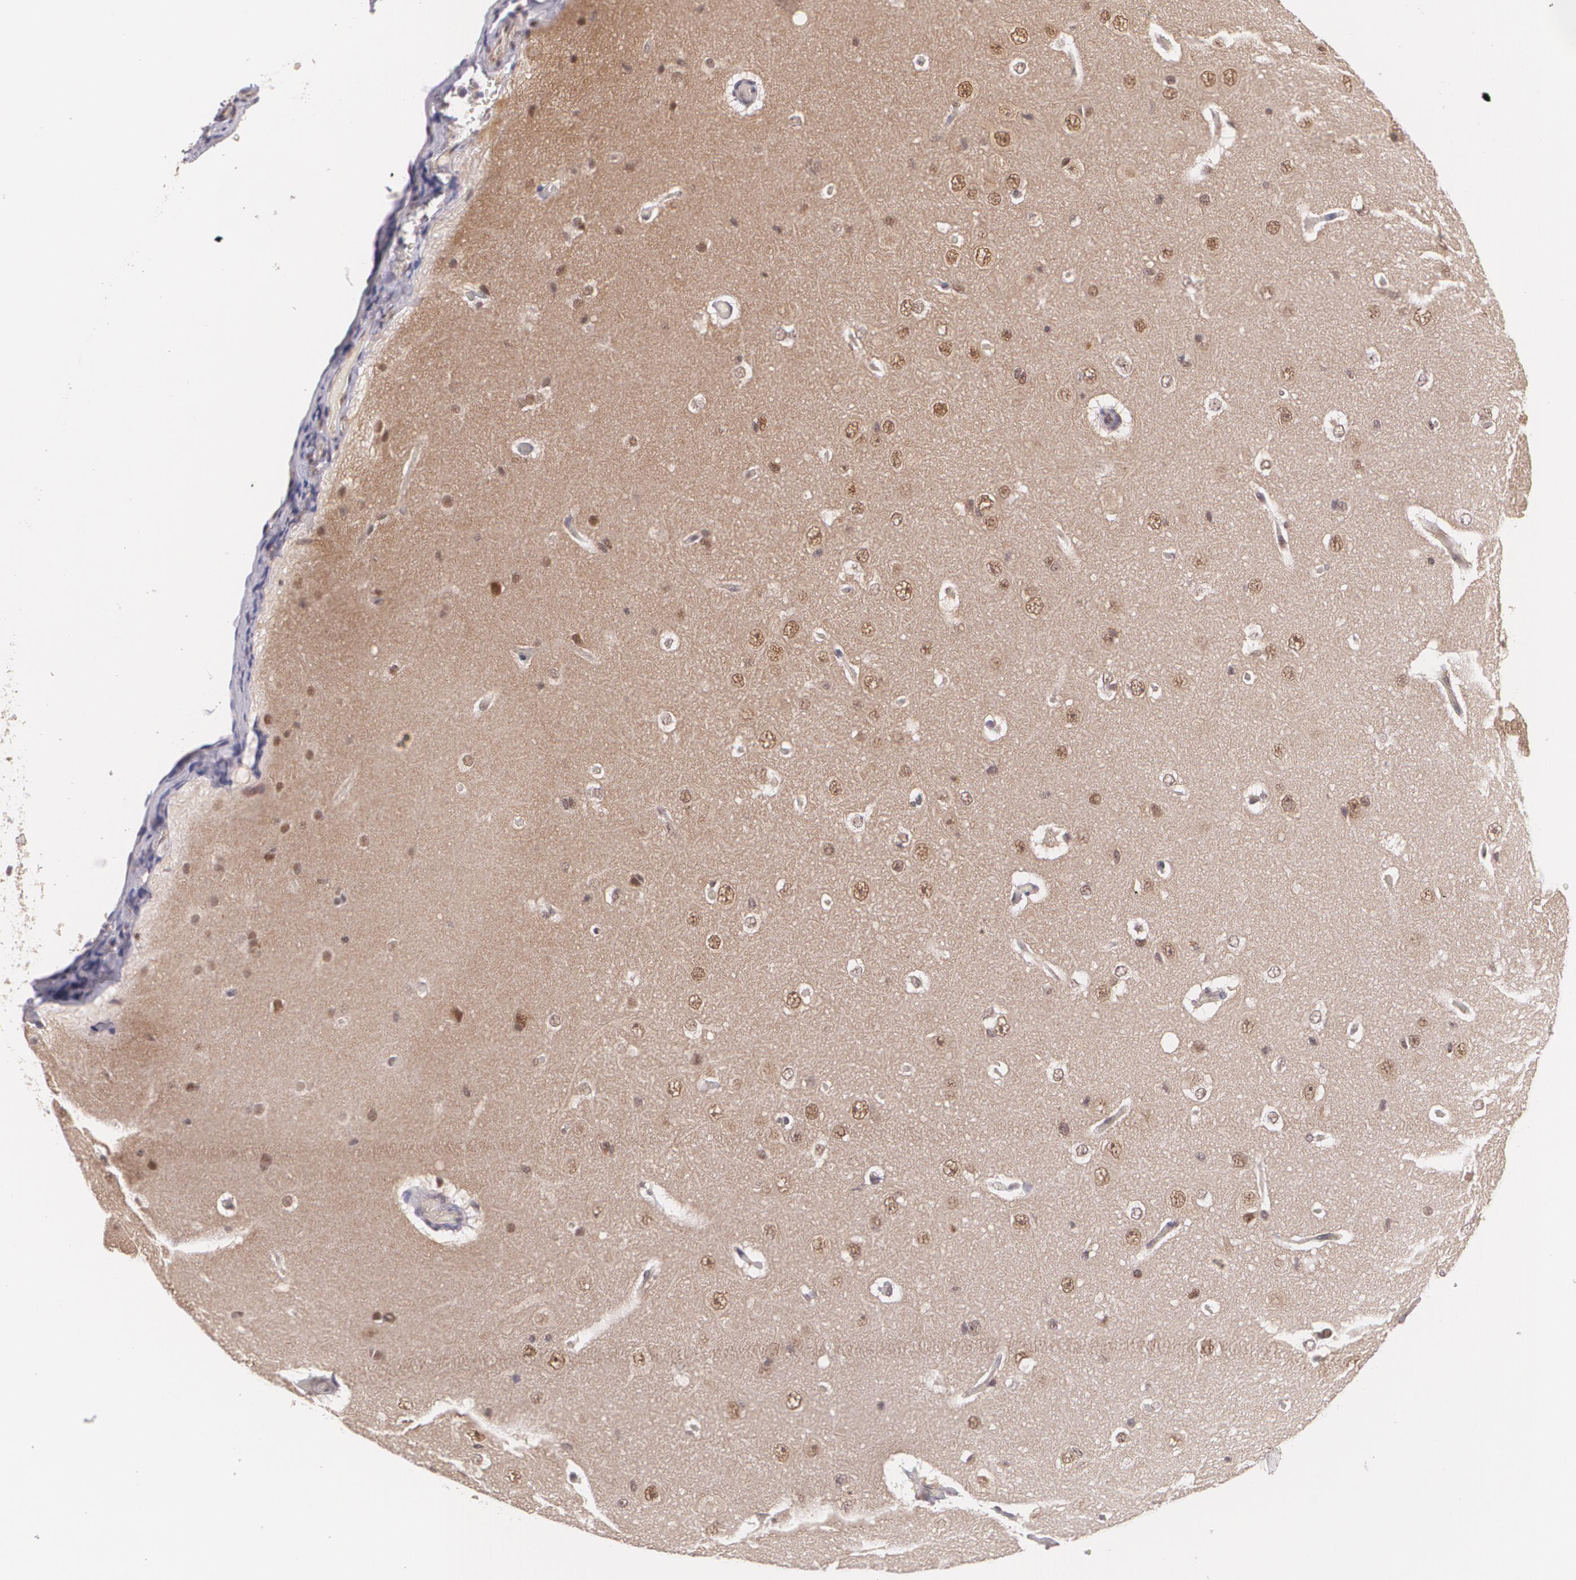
{"staining": {"intensity": "negative", "quantity": "none", "location": "none"}, "tissue": "cerebral cortex", "cell_type": "Endothelial cells", "image_type": "normal", "snomed": [{"axis": "morphology", "description": "Normal tissue, NOS"}, {"axis": "topography", "description": "Cerebral cortex"}], "caption": "Normal cerebral cortex was stained to show a protein in brown. There is no significant expression in endothelial cells. The staining was performed using DAB to visualize the protein expression in brown, while the nuclei were stained in blue with hematoxylin (Magnification: 20x).", "gene": "CUL2", "patient": {"sex": "female", "age": 45}}